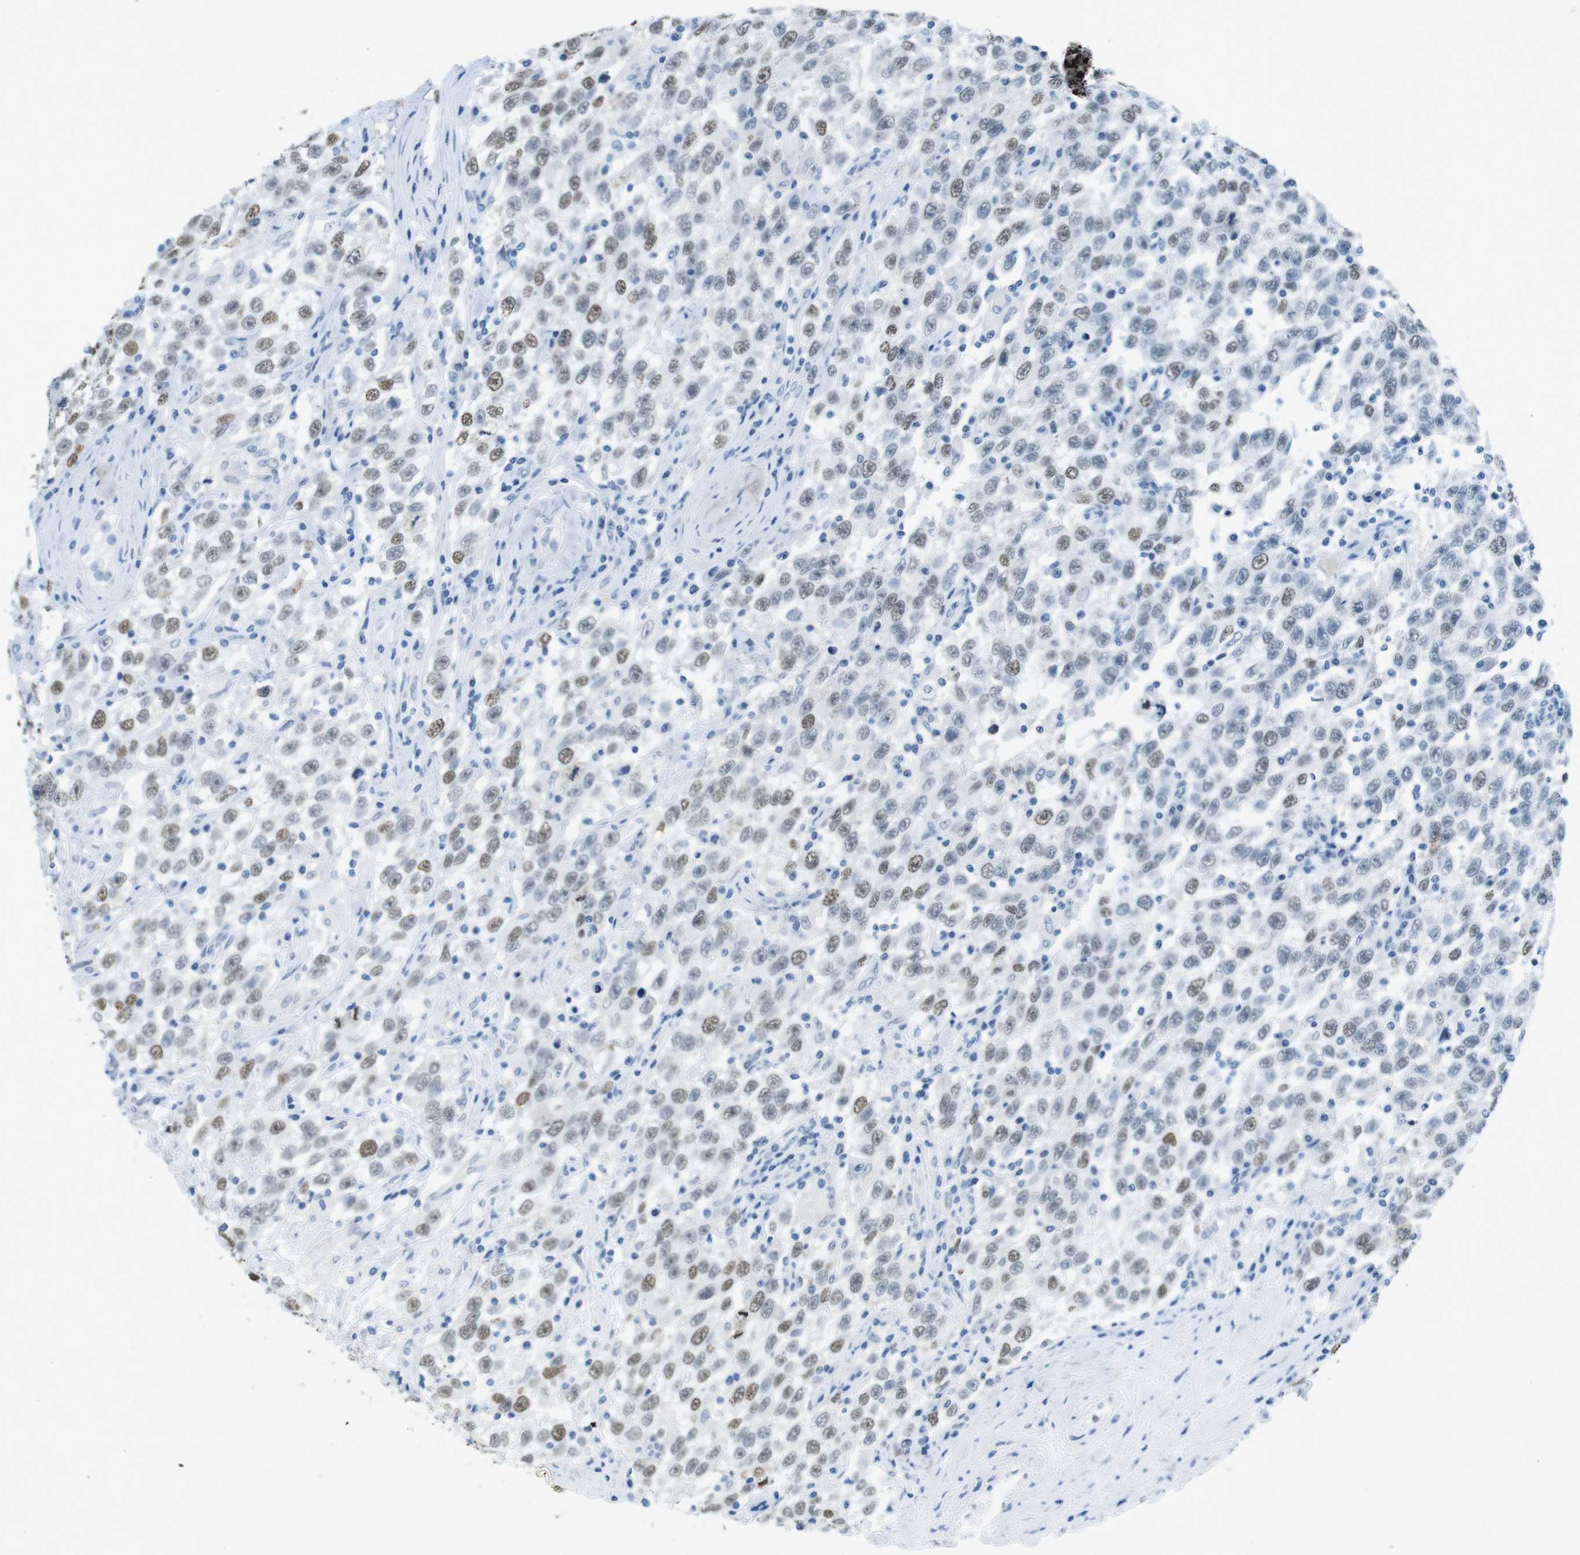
{"staining": {"intensity": "weak", "quantity": "25%-75%", "location": "nuclear"}, "tissue": "testis cancer", "cell_type": "Tumor cells", "image_type": "cancer", "snomed": [{"axis": "morphology", "description": "Seminoma, NOS"}, {"axis": "topography", "description": "Testis"}], "caption": "IHC of human testis cancer (seminoma) exhibits low levels of weak nuclear staining in about 25%-75% of tumor cells. The staining is performed using DAB (3,3'-diaminobenzidine) brown chromogen to label protein expression. The nuclei are counter-stained blue using hematoxylin.", "gene": "CTAG1B", "patient": {"sex": "male", "age": 41}}